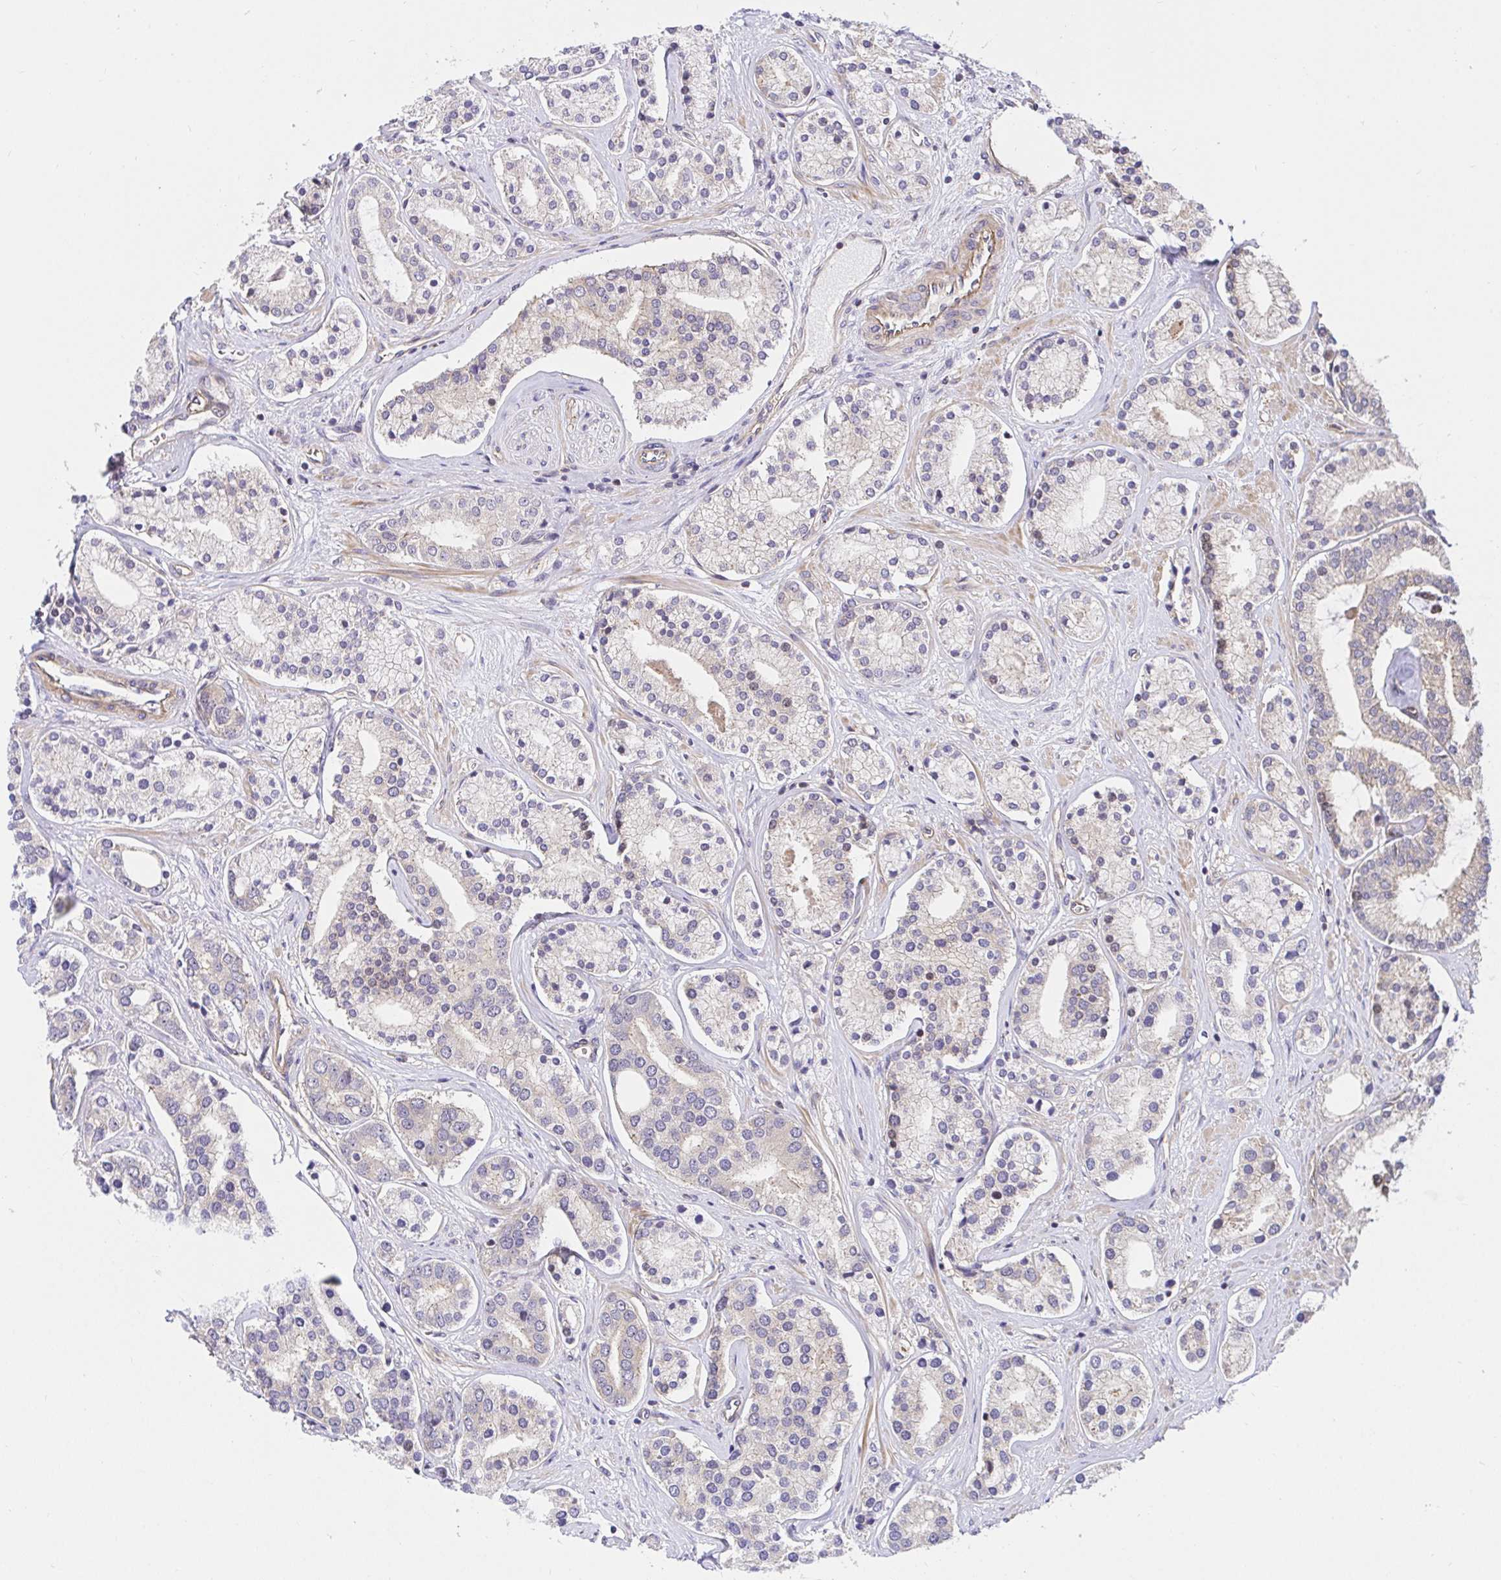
{"staining": {"intensity": "weak", "quantity": "<25%", "location": "cytoplasmic/membranous"}, "tissue": "prostate cancer", "cell_type": "Tumor cells", "image_type": "cancer", "snomed": [{"axis": "morphology", "description": "Adenocarcinoma, High grade"}, {"axis": "topography", "description": "Prostate"}], "caption": "Image shows no significant protein expression in tumor cells of prostate cancer.", "gene": "TRIM55", "patient": {"sex": "male", "age": 58}}